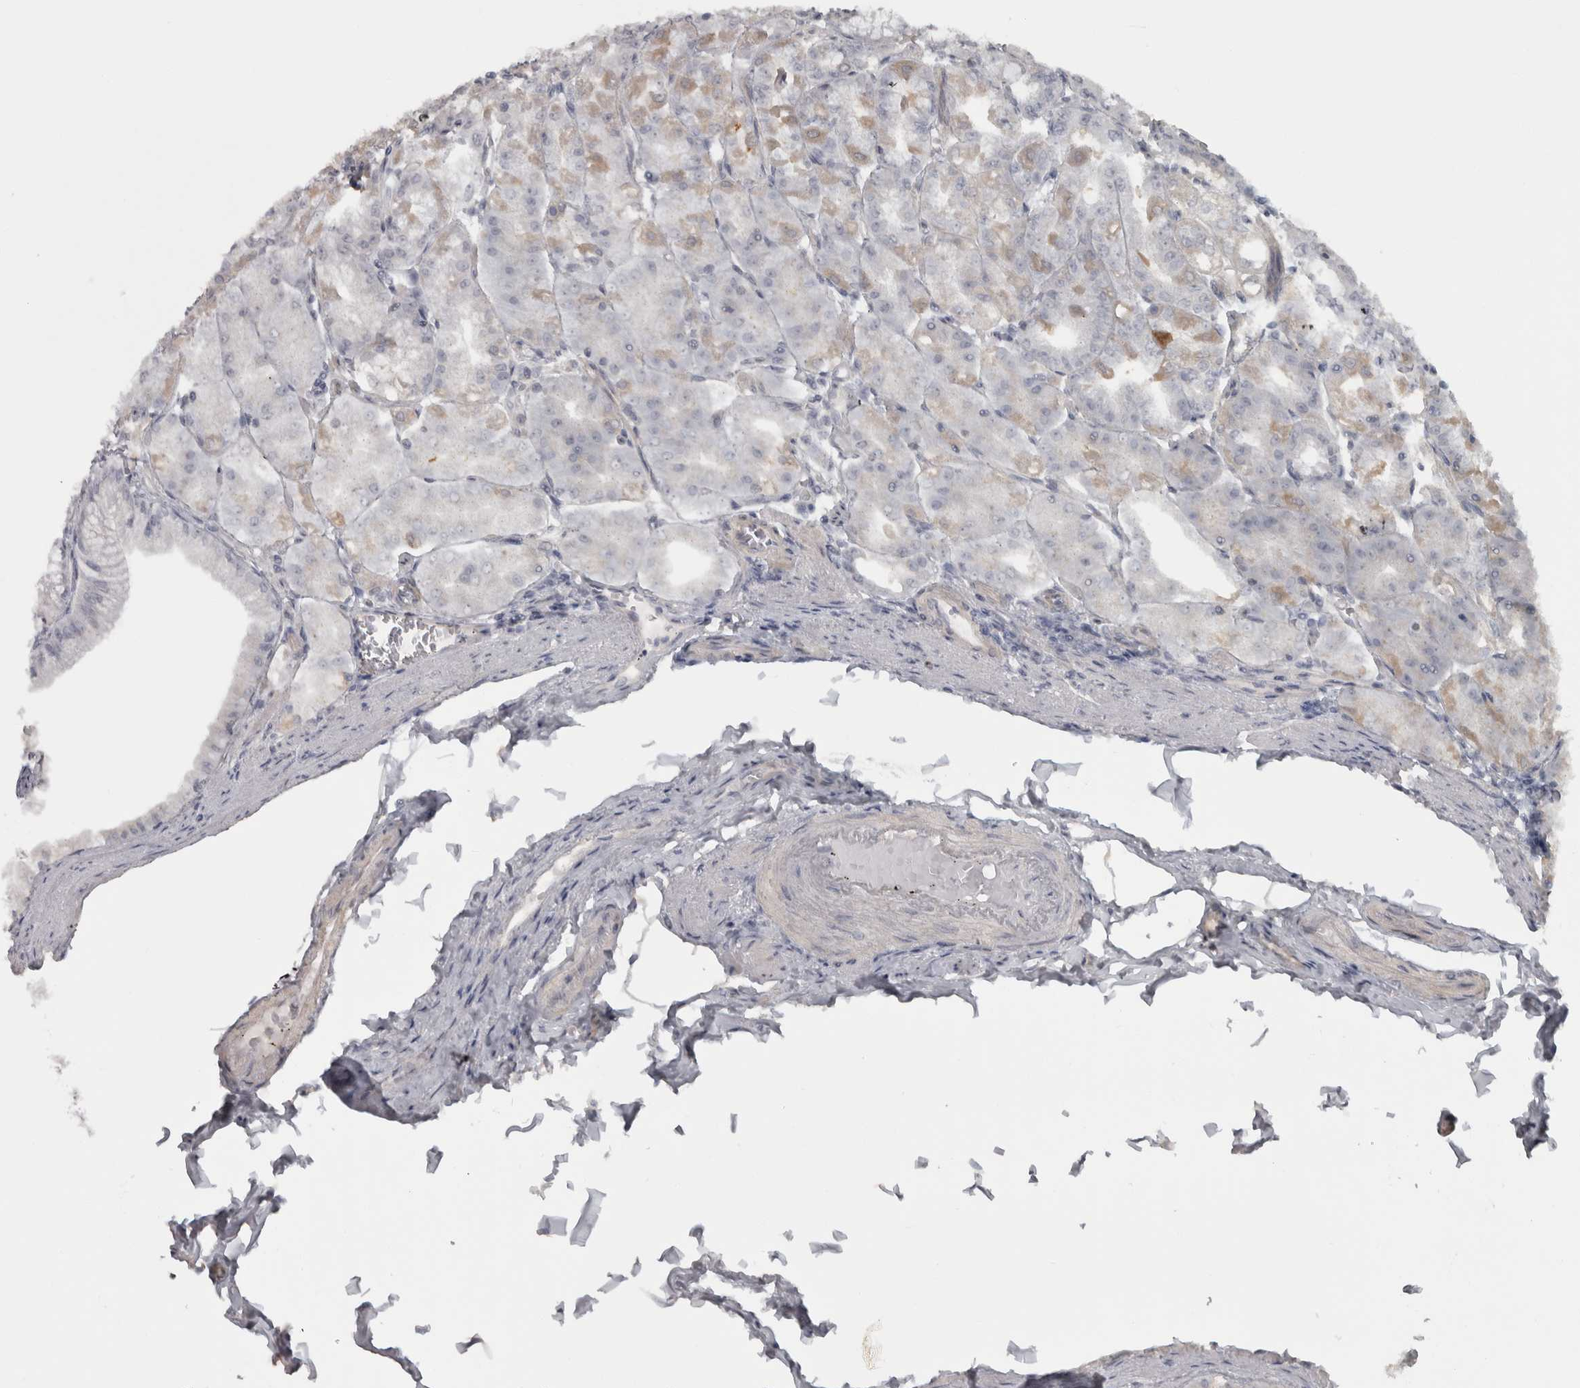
{"staining": {"intensity": "weak", "quantity": "25%-75%", "location": "cytoplasmic/membranous"}, "tissue": "stomach", "cell_type": "Glandular cells", "image_type": "normal", "snomed": [{"axis": "morphology", "description": "Normal tissue, NOS"}, {"axis": "topography", "description": "Stomach, lower"}], "caption": "Stomach stained for a protein (brown) reveals weak cytoplasmic/membranous positive staining in about 25%-75% of glandular cells.", "gene": "PPP1R12B", "patient": {"sex": "male", "age": 71}}